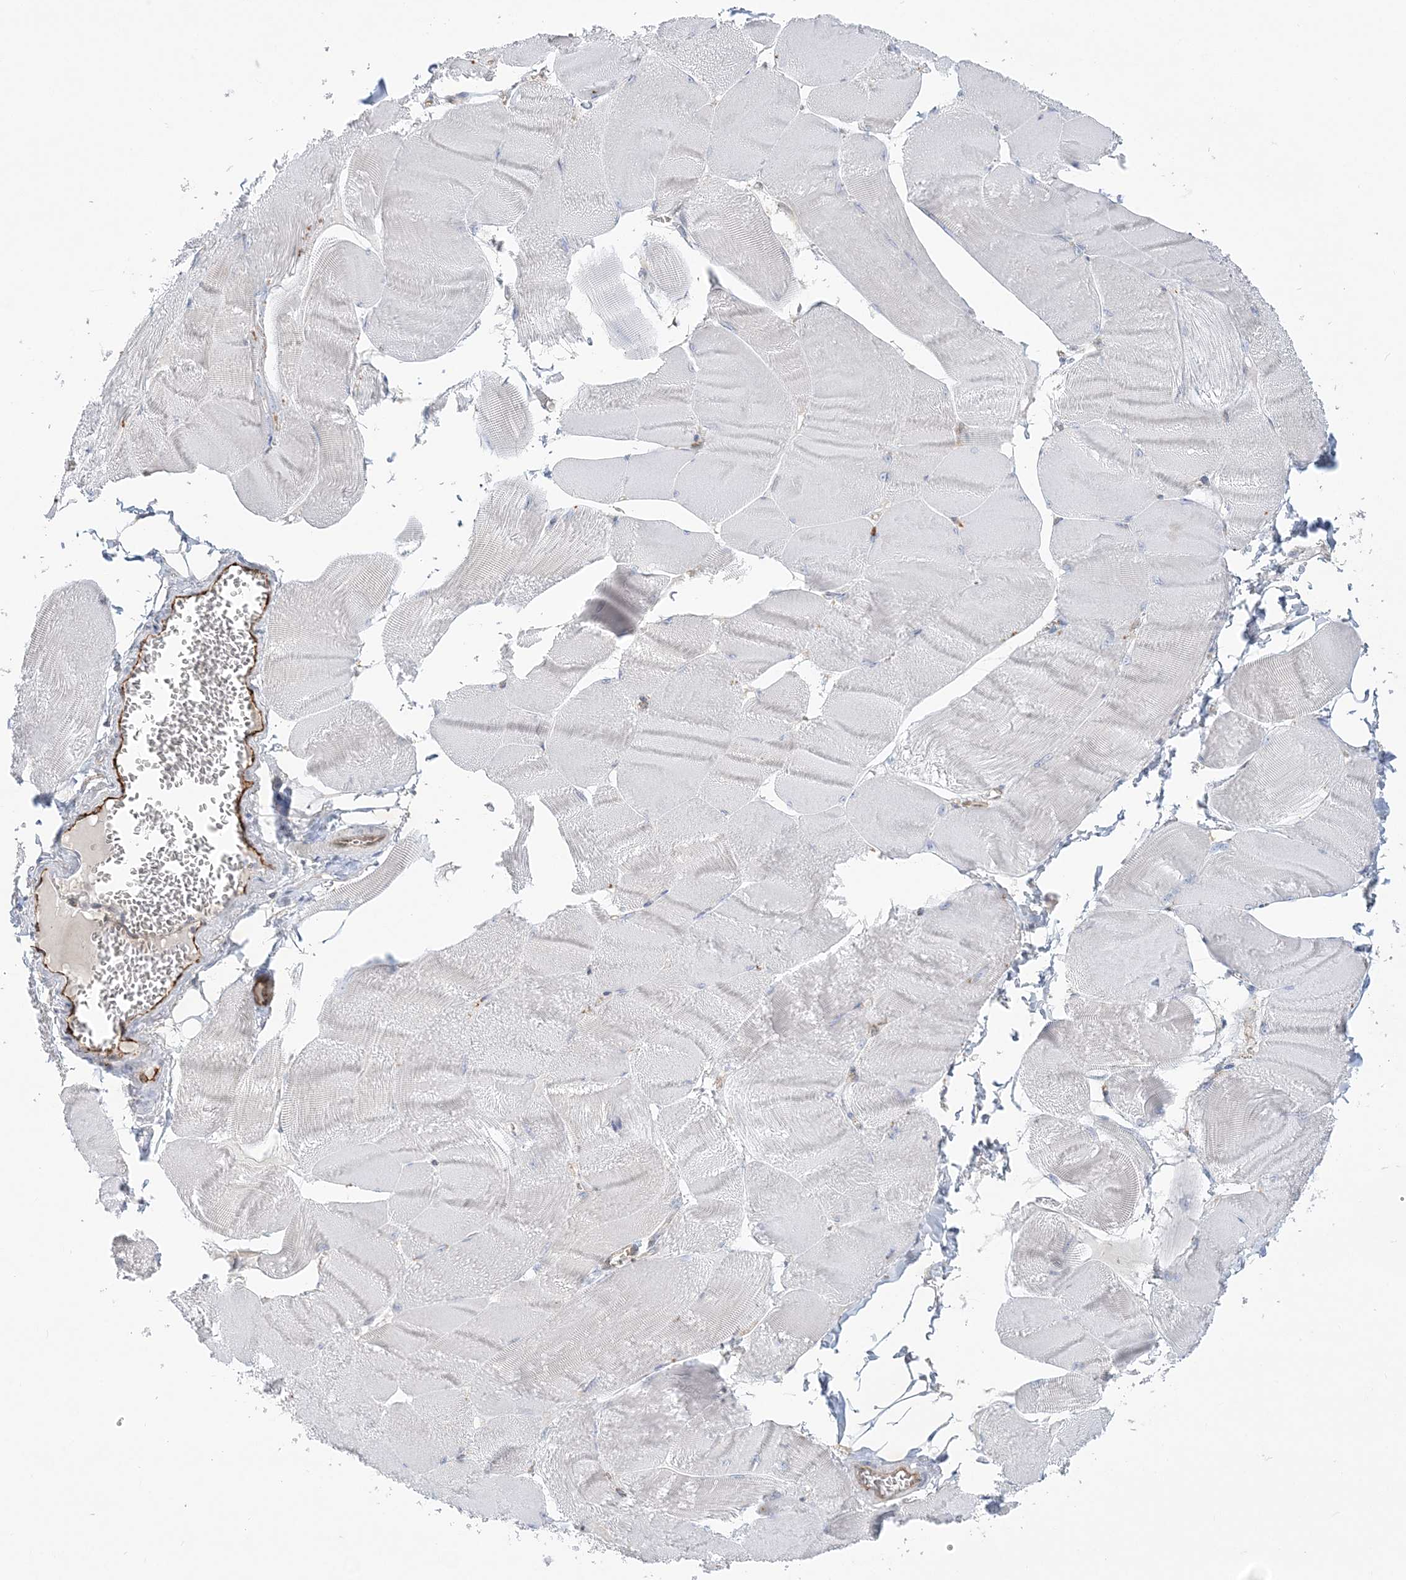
{"staining": {"intensity": "negative", "quantity": "none", "location": "none"}, "tissue": "skeletal muscle", "cell_type": "Myocytes", "image_type": "normal", "snomed": [{"axis": "morphology", "description": "Normal tissue, NOS"}, {"axis": "morphology", "description": "Basal cell carcinoma"}, {"axis": "topography", "description": "Skeletal muscle"}], "caption": "There is no significant positivity in myocytes of skeletal muscle. The staining was performed using DAB to visualize the protein expression in brown, while the nuclei were stained in blue with hematoxylin (Magnification: 20x).", "gene": "INPP1", "patient": {"sex": "female", "age": 64}}